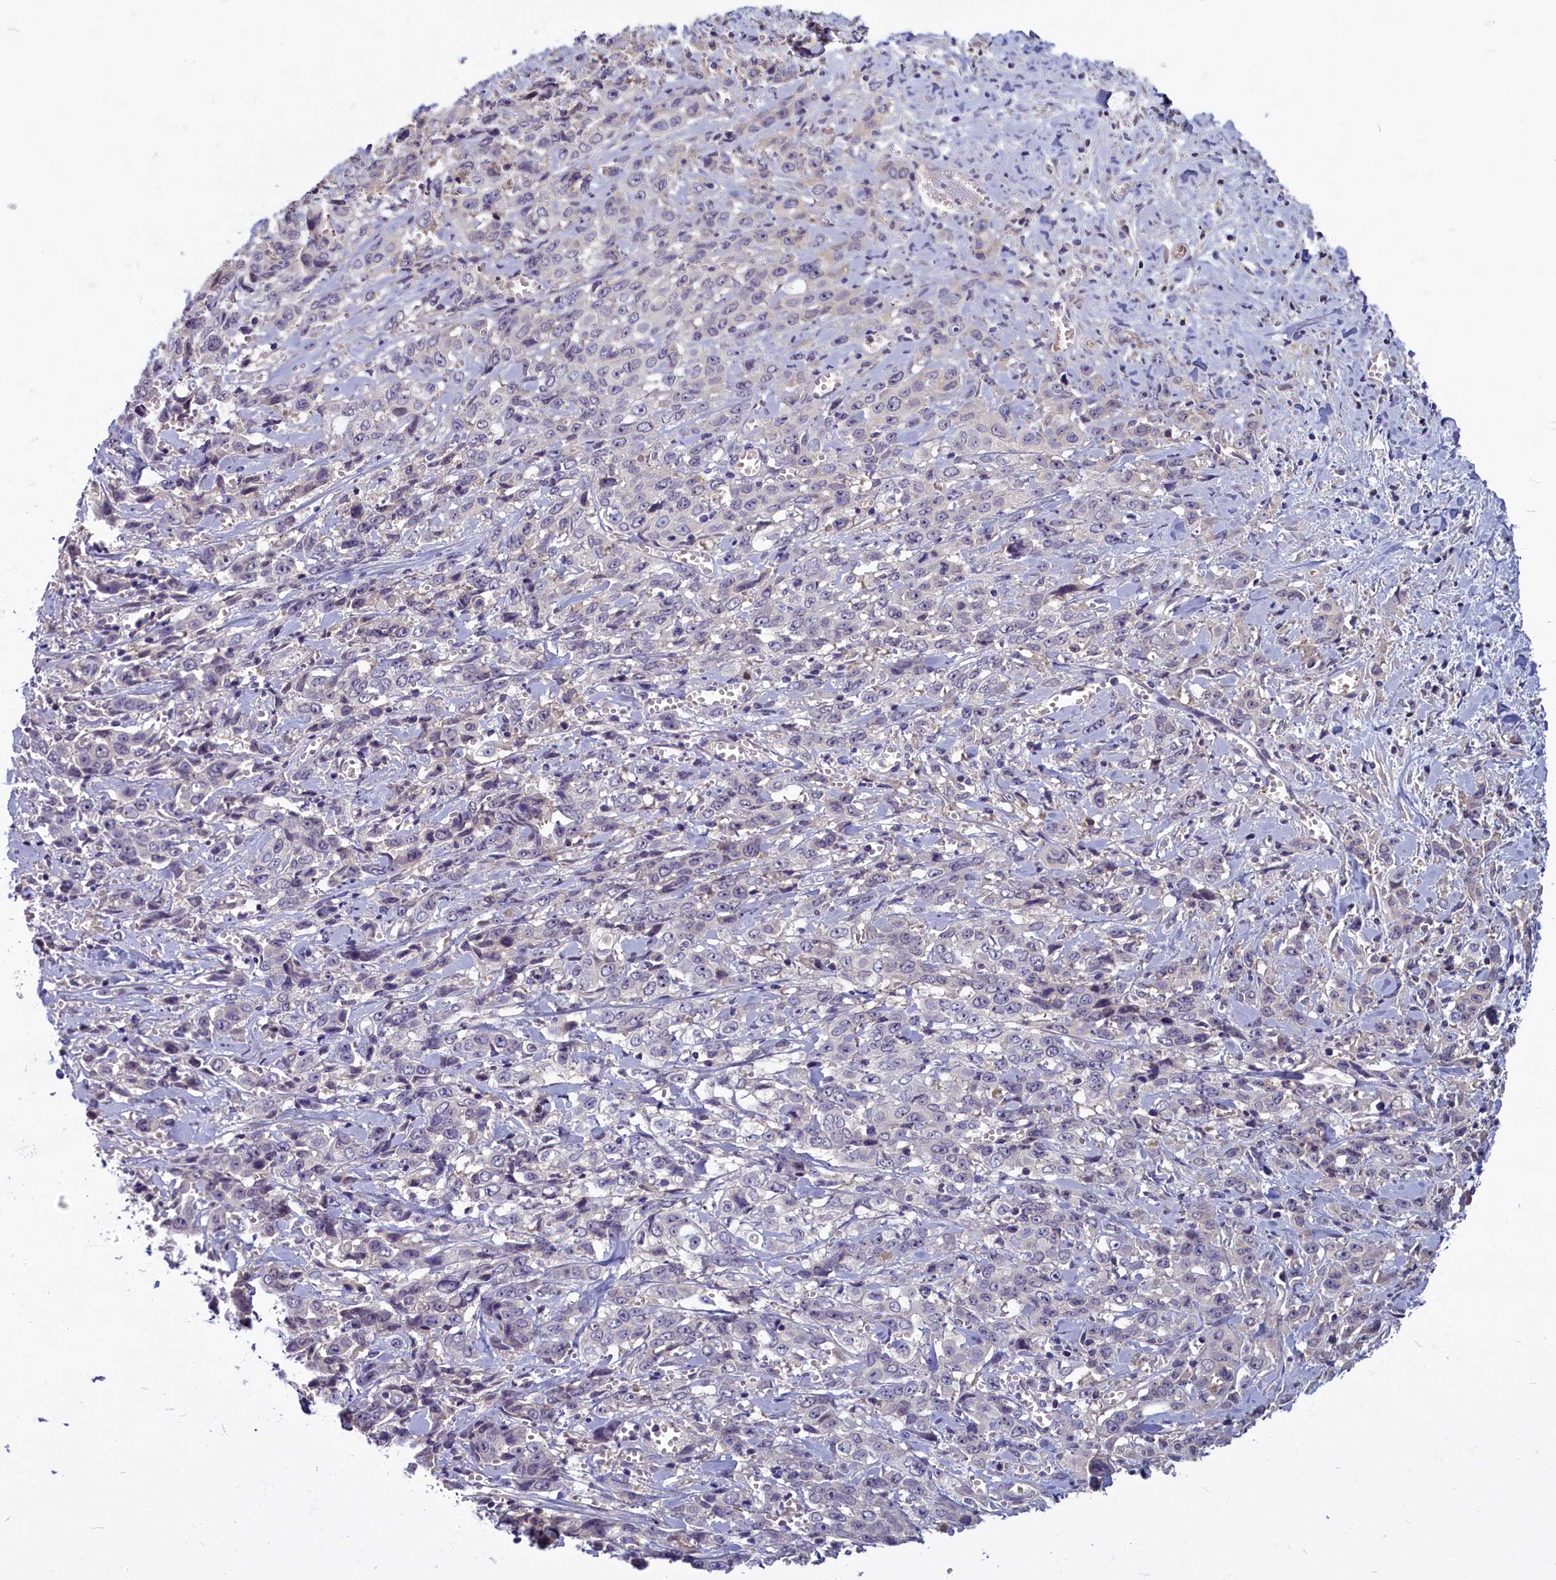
{"staining": {"intensity": "negative", "quantity": "none", "location": "none"}, "tissue": "stomach cancer", "cell_type": "Tumor cells", "image_type": "cancer", "snomed": [{"axis": "morphology", "description": "Adenocarcinoma, NOS"}, {"axis": "topography", "description": "Stomach, upper"}], "caption": "An IHC photomicrograph of stomach cancer (adenocarcinoma) is shown. There is no staining in tumor cells of stomach cancer (adenocarcinoma).", "gene": "SV2C", "patient": {"sex": "male", "age": 62}}